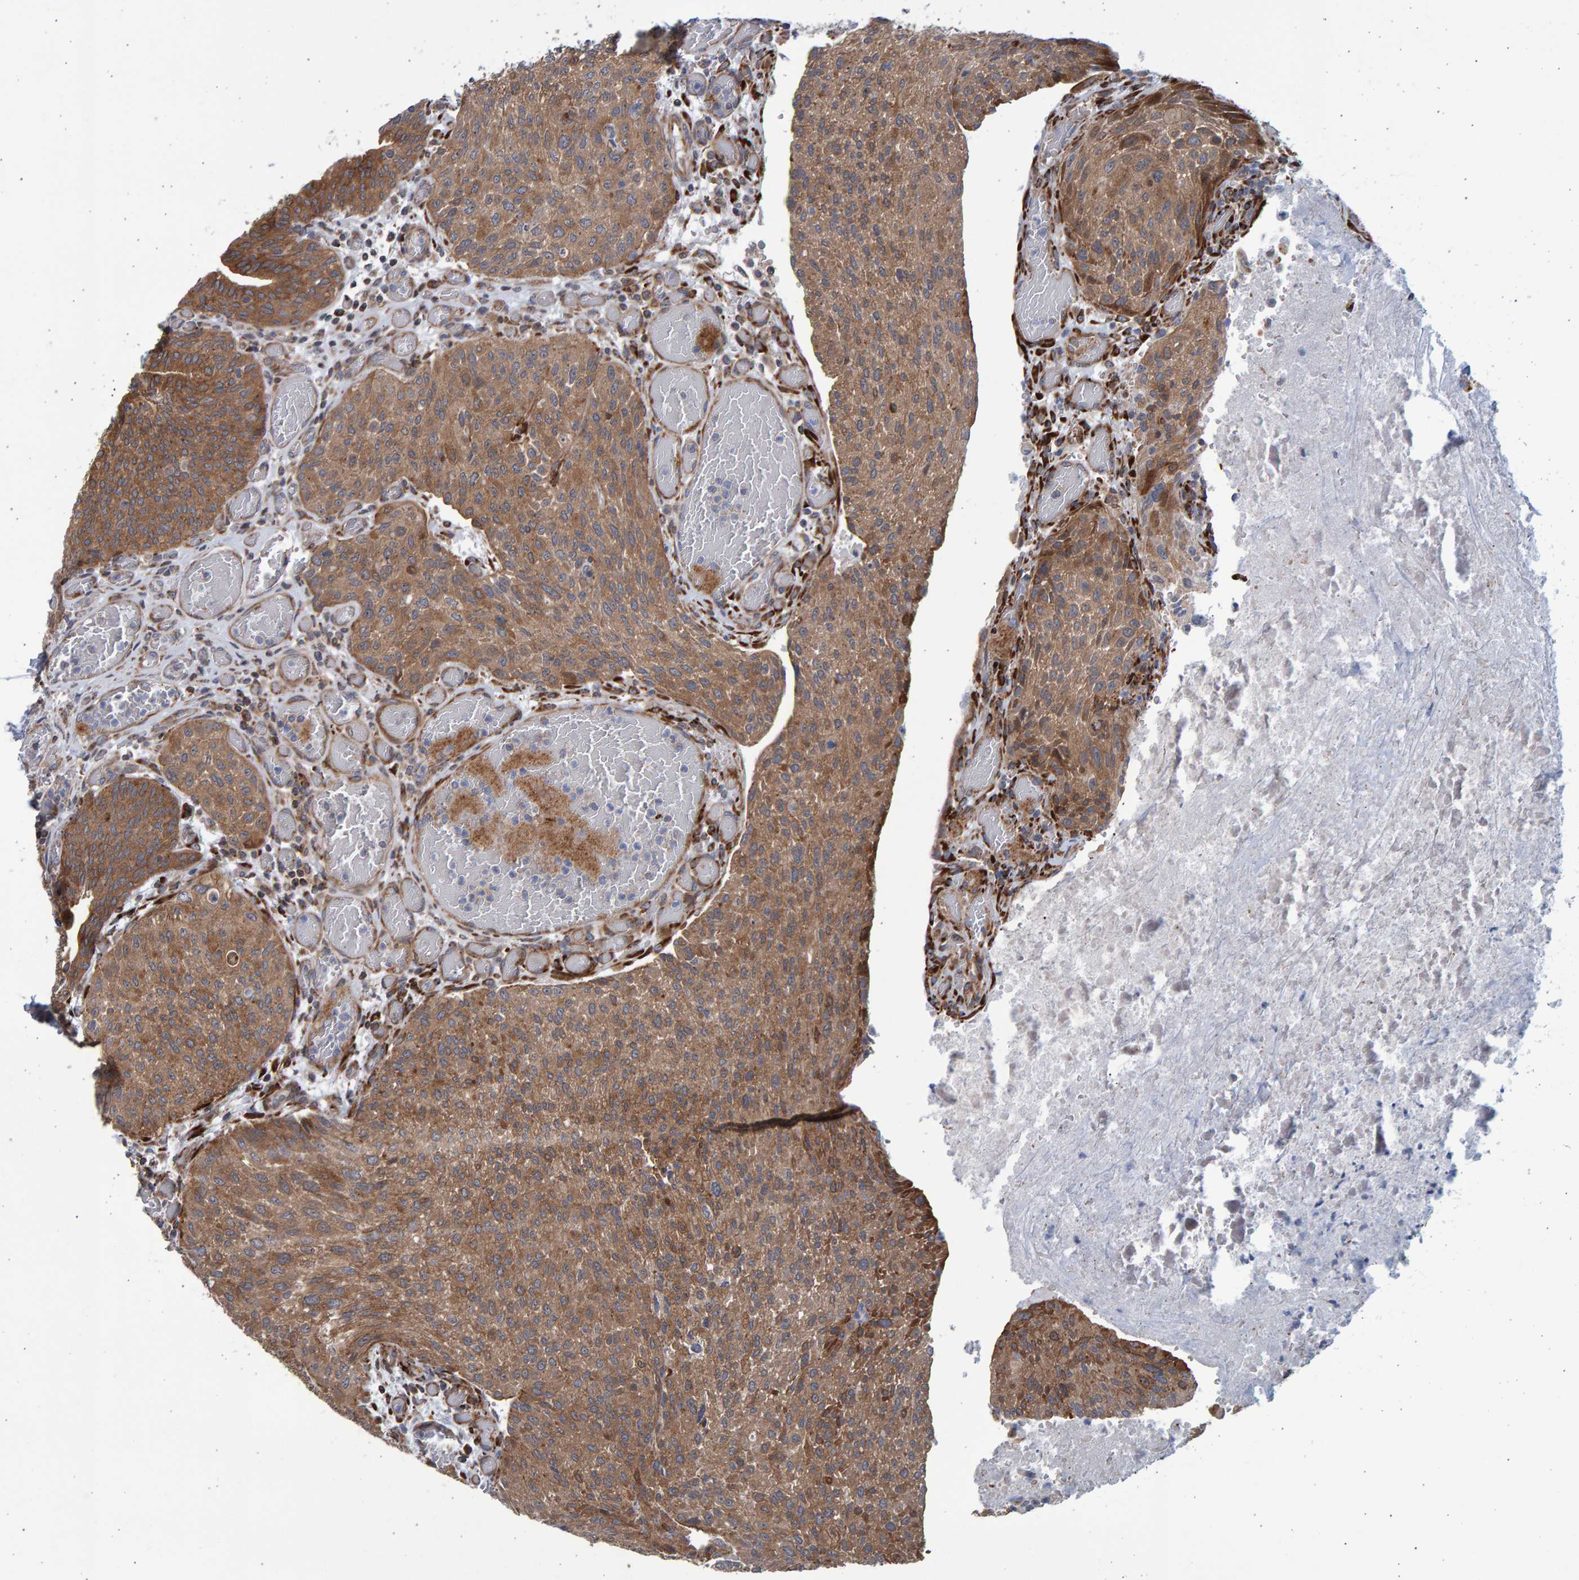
{"staining": {"intensity": "moderate", "quantity": ">75%", "location": "cytoplasmic/membranous"}, "tissue": "urothelial cancer", "cell_type": "Tumor cells", "image_type": "cancer", "snomed": [{"axis": "morphology", "description": "Urothelial carcinoma, Low grade"}, {"axis": "morphology", "description": "Urothelial carcinoma, High grade"}, {"axis": "topography", "description": "Urinary bladder"}], "caption": "Protein staining demonstrates moderate cytoplasmic/membranous positivity in approximately >75% of tumor cells in urothelial cancer.", "gene": "LRBA", "patient": {"sex": "male", "age": 35}}